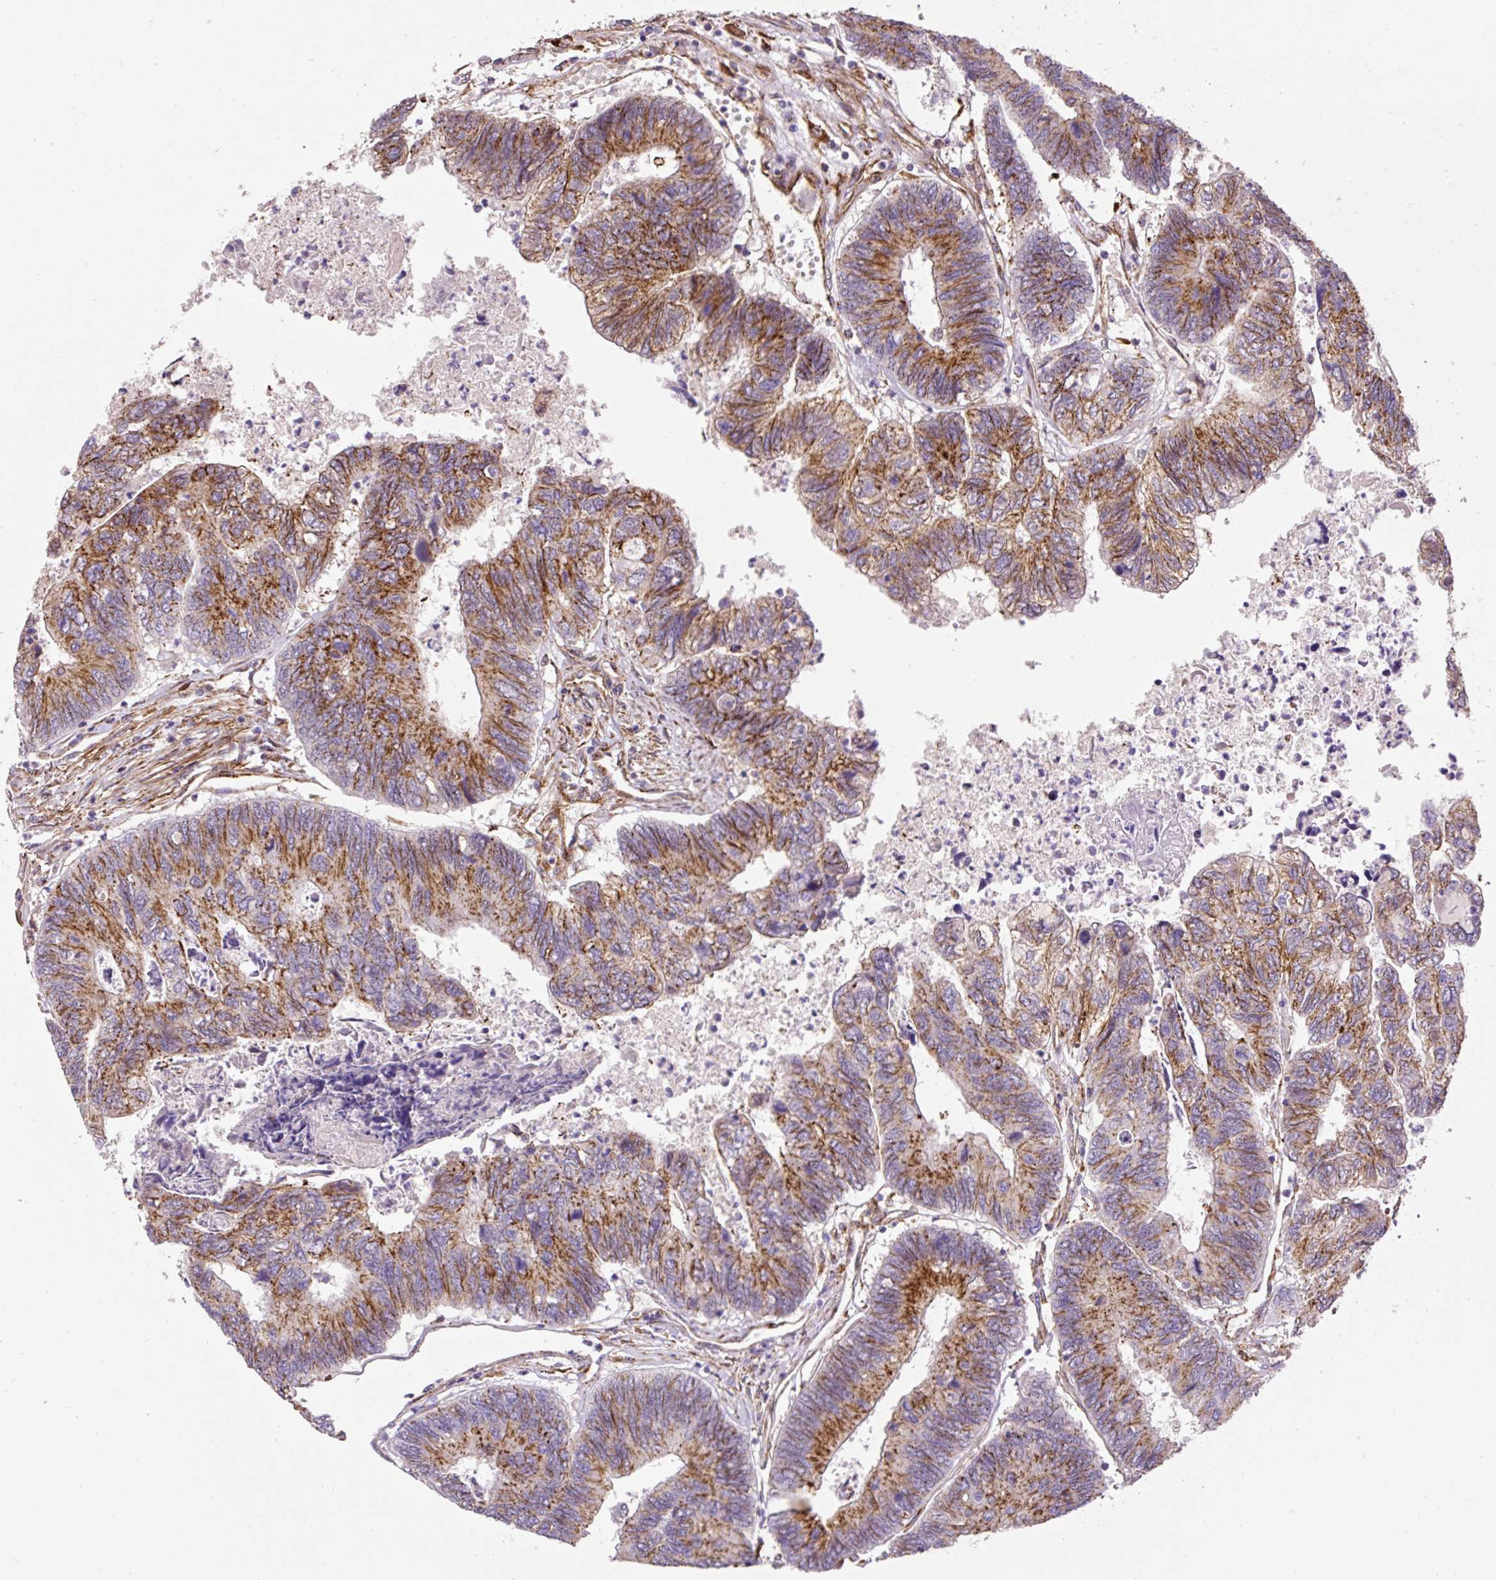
{"staining": {"intensity": "moderate", "quantity": ">75%", "location": "cytoplasmic/membranous"}, "tissue": "colorectal cancer", "cell_type": "Tumor cells", "image_type": "cancer", "snomed": [{"axis": "morphology", "description": "Adenocarcinoma, NOS"}, {"axis": "topography", "description": "Colon"}], "caption": "Colorectal cancer (adenocarcinoma) stained with immunohistochemistry exhibits moderate cytoplasmic/membranous staining in approximately >75% of tumor cells.", "gene": "RNF170", "patient": {"sex": "female", "age": 67}}